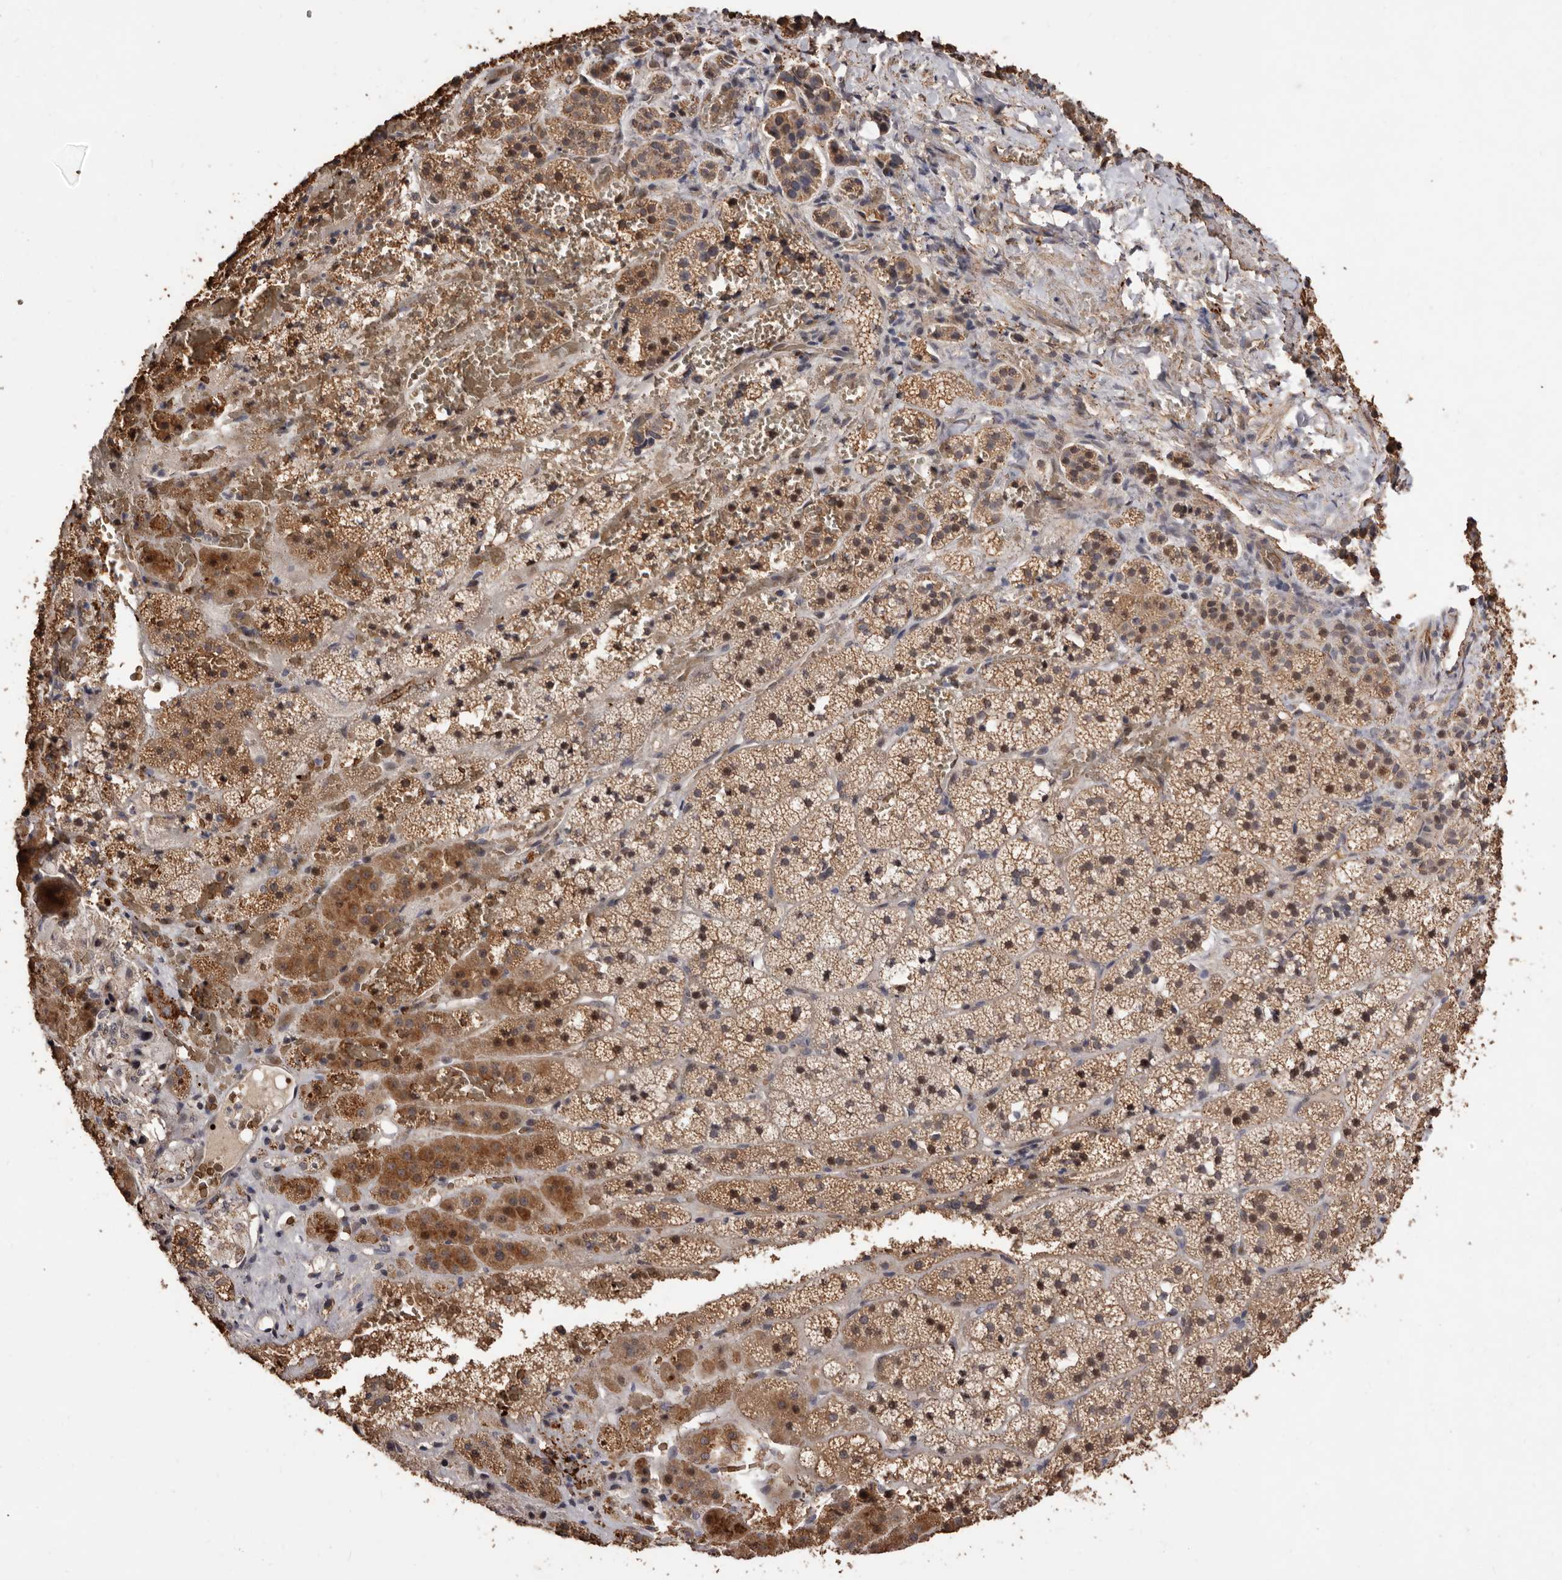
{"staining": {"intensity": "moderate", "quantity": ">75%", "location": "cytoplasmic/membranous,nuclear"}, "tissue": "adrenal gland", "cell_type": "Glandular cells", "image_type": "normal", "snomed": [{"axis": "morphology", "description": "Normal tissue, NOS"}, {"axis": "topography", "description": "Adrenal gland"}], "caption": "Moderate cytoplasmic/membranous,nuclear staining for a protein is present in approximately >75% of glandular cells of unremarkable adrenal gland using IHC.", "gene": "GRAMD2A", "patient": {"sex": "female", "age": 44}}